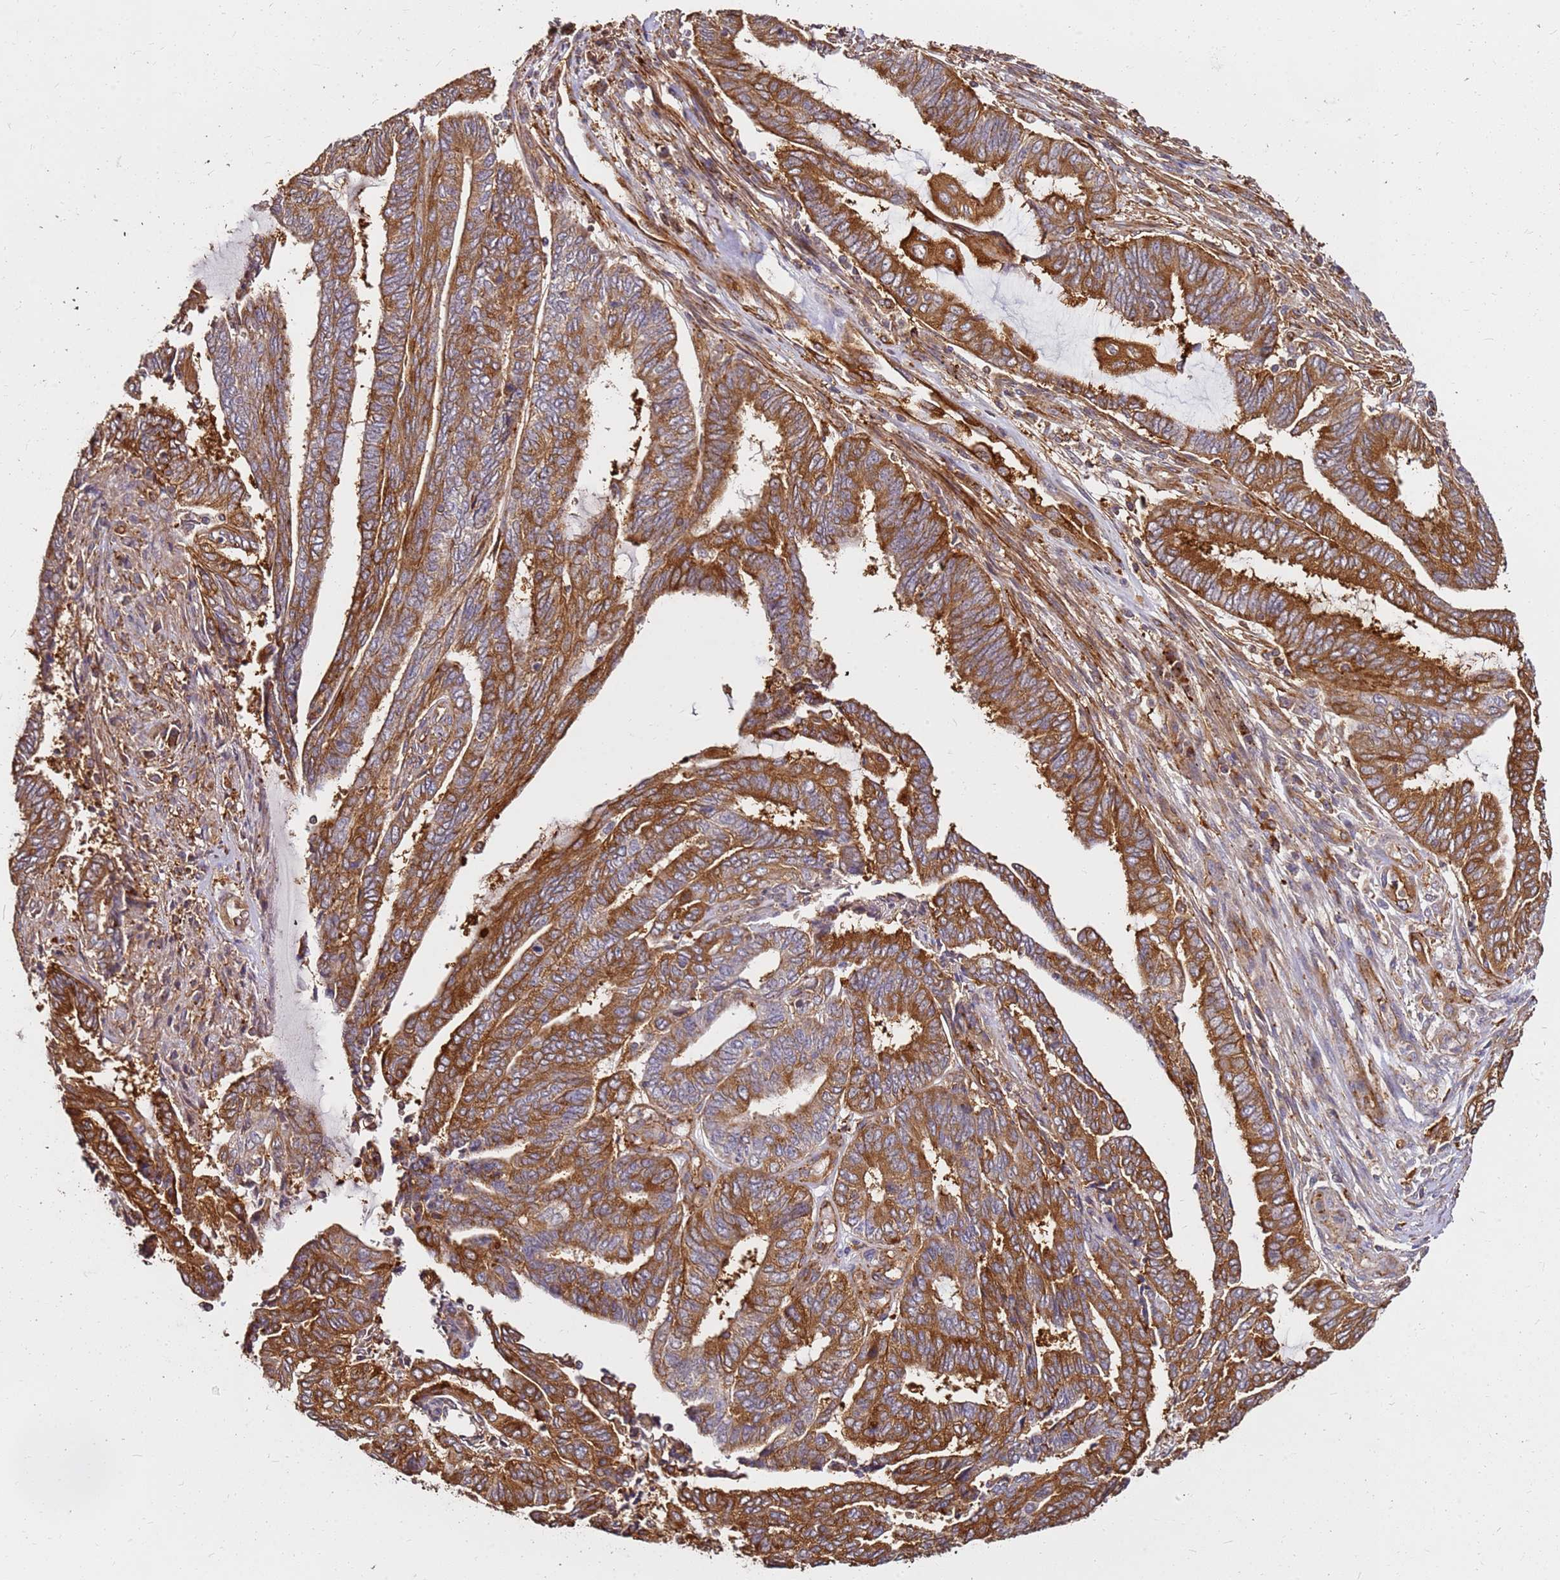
{"staining": {"intensity": "strong", "quantity": ">75%", "location": "cytoplasmic/membranous"}, "tissue": "endometrial cancer", "cell_type": "Tumor cells", "image_type": "cancer", "snomed": [{"axis": "morphology", "description": "Adenocarcinoma, NOS"}, {"axis": "topography", "description": "Uterus"}, {"axis": "topography", "description": "Endometrium"}], "caption": "Immunohistochemistry (IHC) (DAB (3,3'-diaminobenzidine)) staining of endometrial adenocarcinoma demonstrates strong cytoplasmic/membranous protein positivity in approximately >75% of tumor cells.", "gene": "DVL3", "patient": {"sex": "female", "age": 70}}